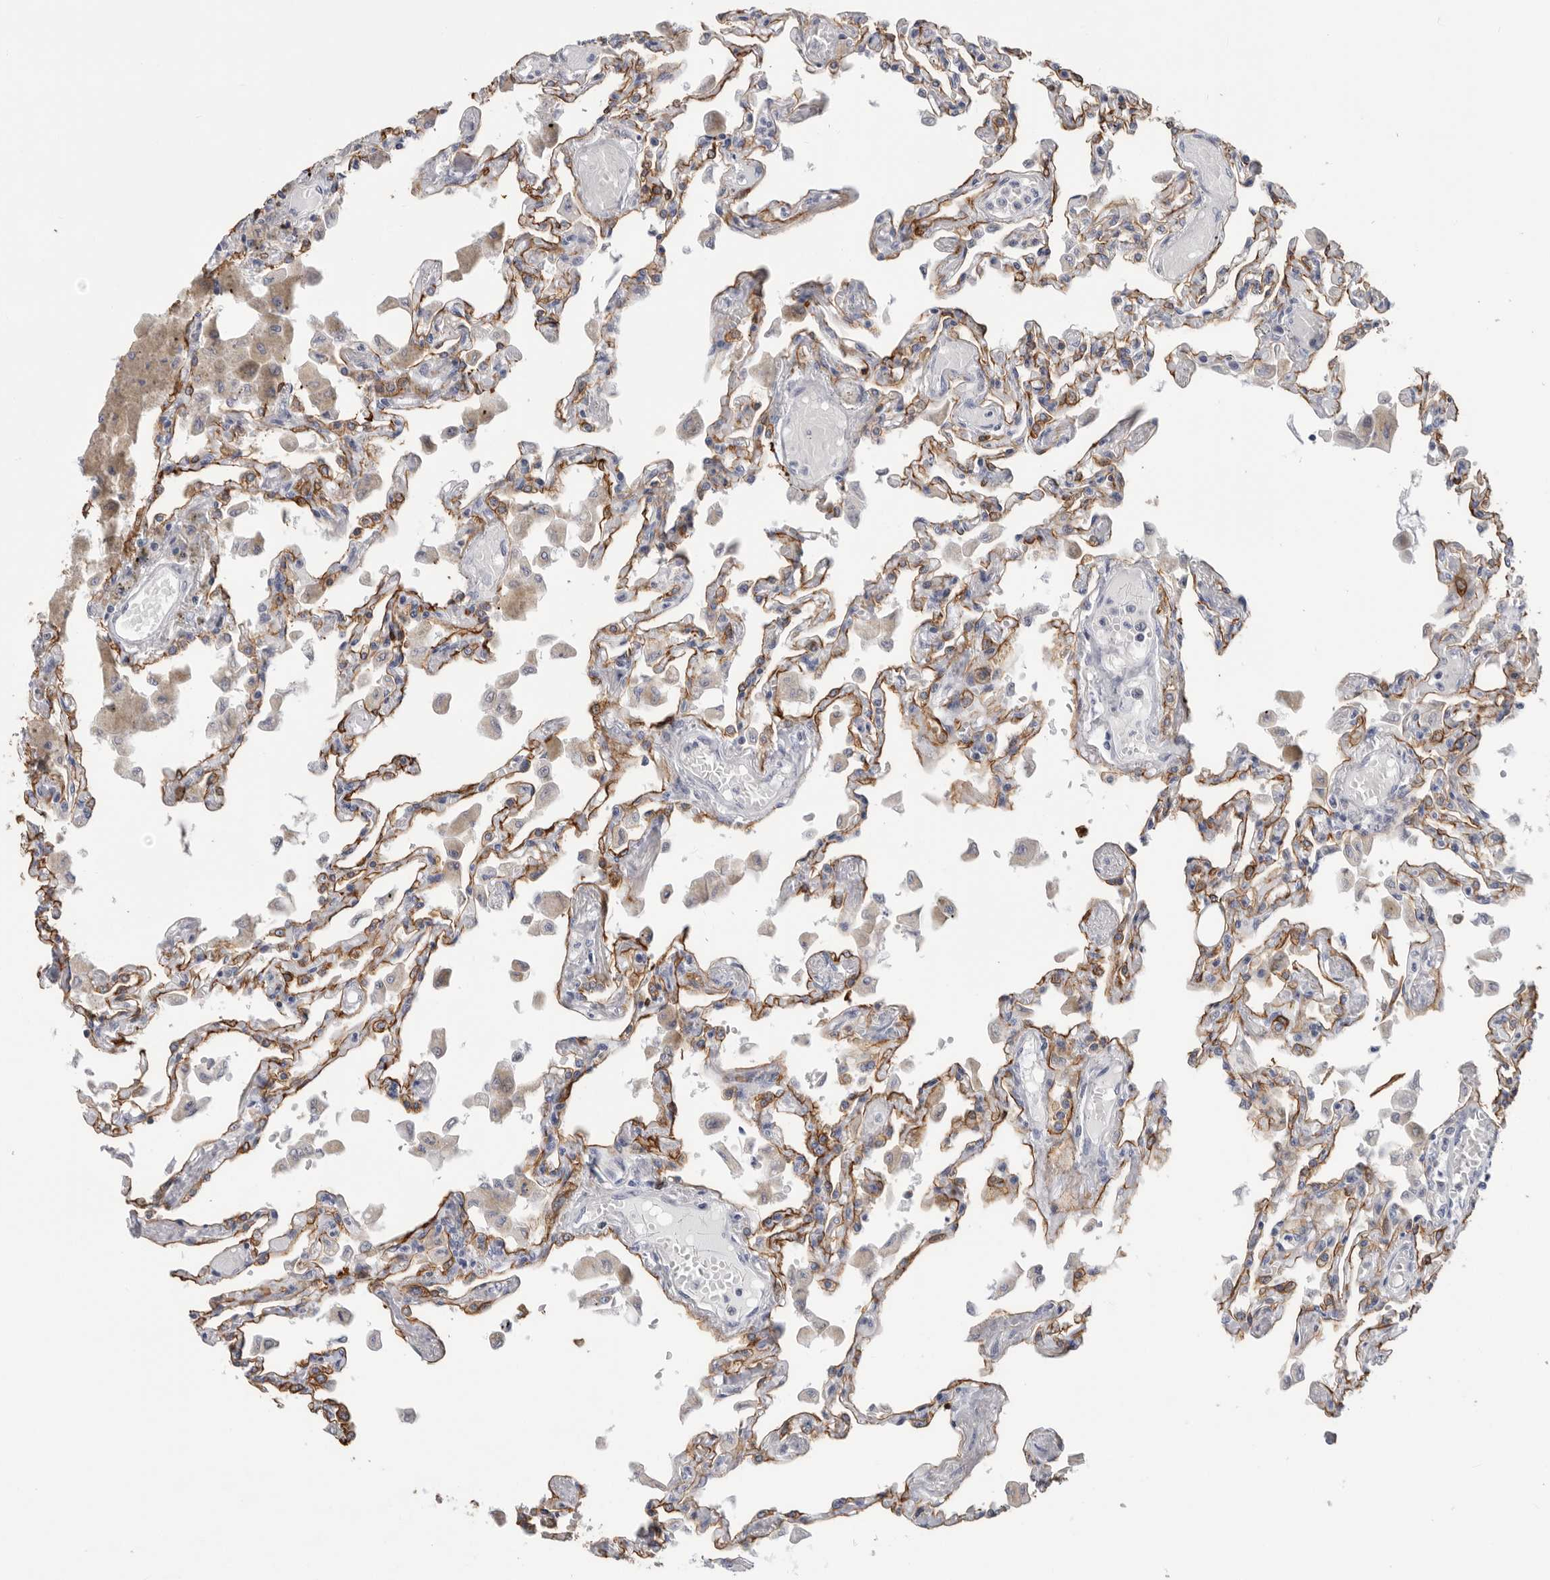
{"staining": {"intensity": "moderate", "quantity": "25%-75%", "location": "cytoplasmic/membranous"}, "tissue": "lung", "cell_type": "Alveolar cells", "image_type": "normal", "snomed": [{"axis": "morphology", "description": "Normal tissue, NOS"}, {"axis": "topography", "description": "Bronchus"}, {"axis": "topography", "description": "Lung"}], "caption": "A medium amount of moderate cytoplasmic/membranous expression is appreciated in about 25%-75% of alveolar cells in unremarkable lung. (IHC, brightfield microscopy, high magnification).", "gene": "MTFR1L", "patient": {"sex": "female", "age": 49}}